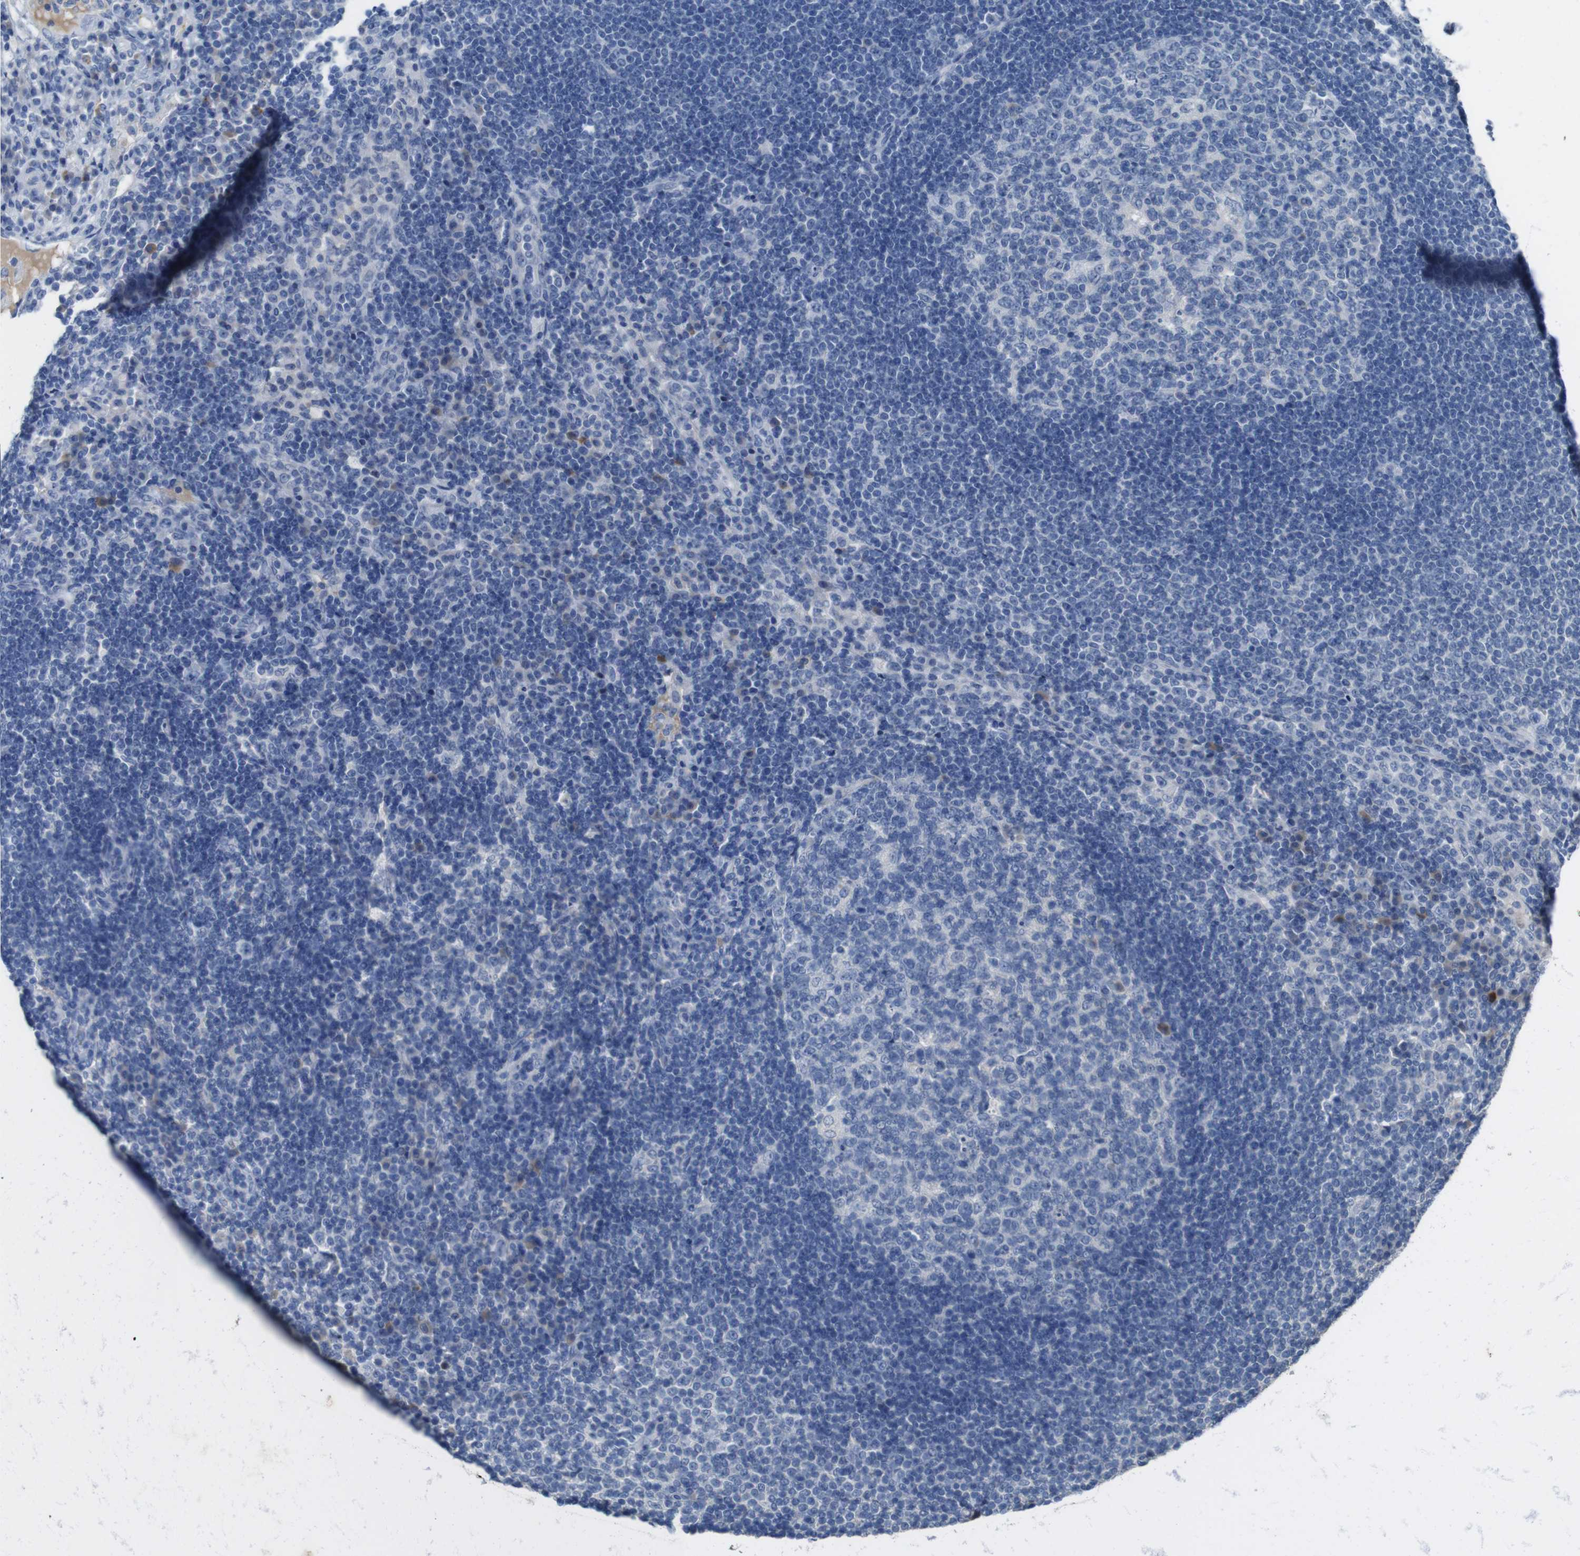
{"staining": {"intensity": "negative", "quantity": "none", "location": "none"}, "tissue": "lymph node", "cell_type": "Germinal center cells", "image_type": "normal", "snomed": [{"axis": "morphology", "description": "Normal tissue, NOS"}, {"axis": "topography", "description": "Lymph node"}], "caption": "This histopathology image is of benign lymph node stained with immunohistochemistry to label a protein in brown with the nuclei are counter-stained blue. There is no positivity in germinal center cells. Brightfield microscopy of immunohistochemistry stained with DAB (3,3'-diaminobenzidine) (brown) and hematoxylin (blue), captured at high magnification.", "gene": "SLC2A8", "patient": {"sex": "female", "age": 53}}